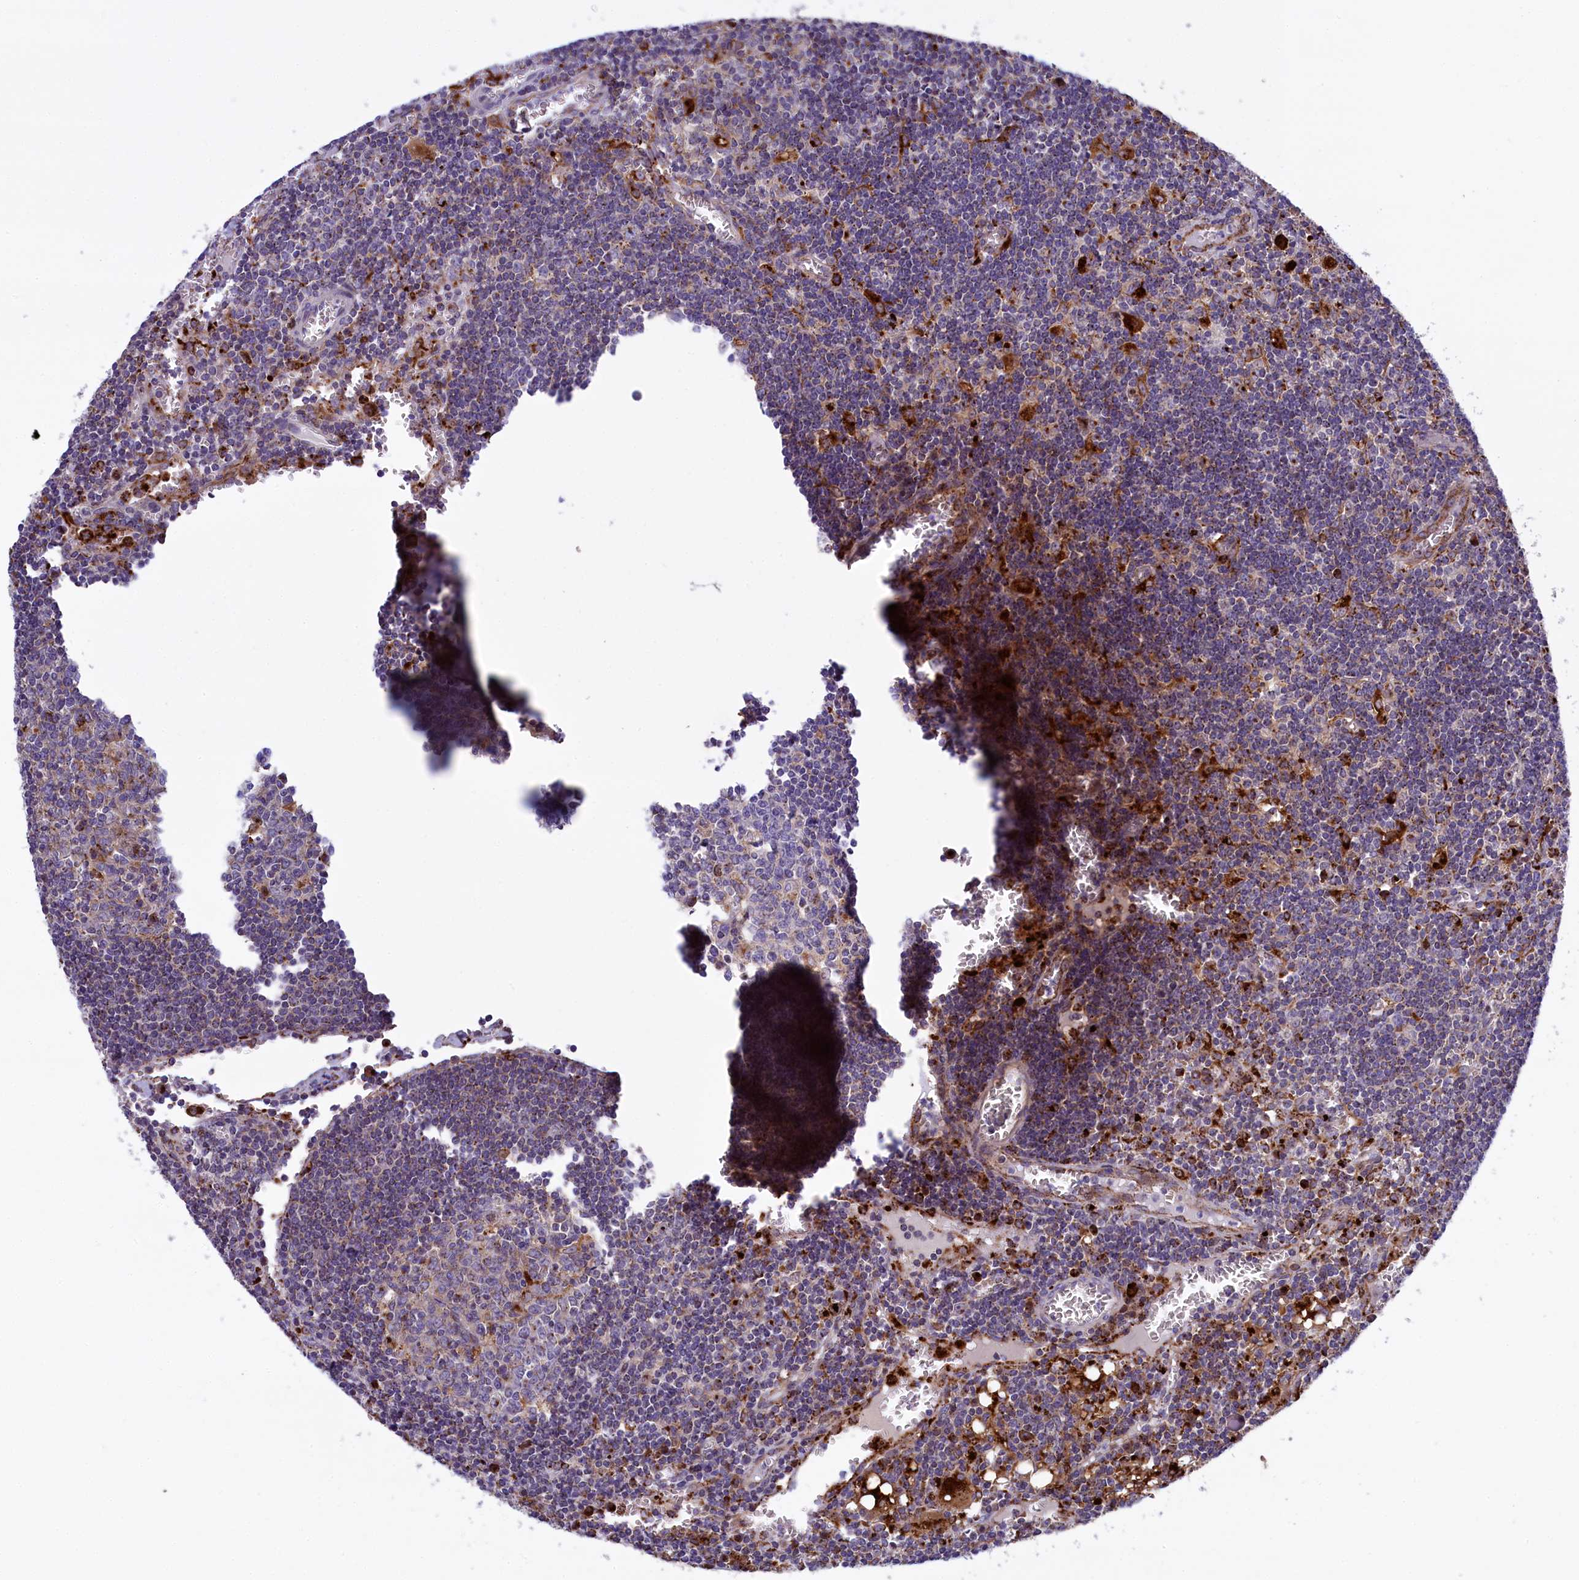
{"staining": {"intensity": "negative", "quantity": "none", "location": "none"}, "tissue": "lymph node", "cell_type": "Germinal center cells", "image_type": "normal", "snomed": [{"axis": "morphology", "description": "Normal tissue, NOS"}, {"axis": "topography", "description": "Lymph node"}], "caption": "The immunohistochemistry micrograph has no significant staining in germinal center cells of lymph node.", "gene": "MAN2B1", "patient": {"sex": "female", "age": 73}}